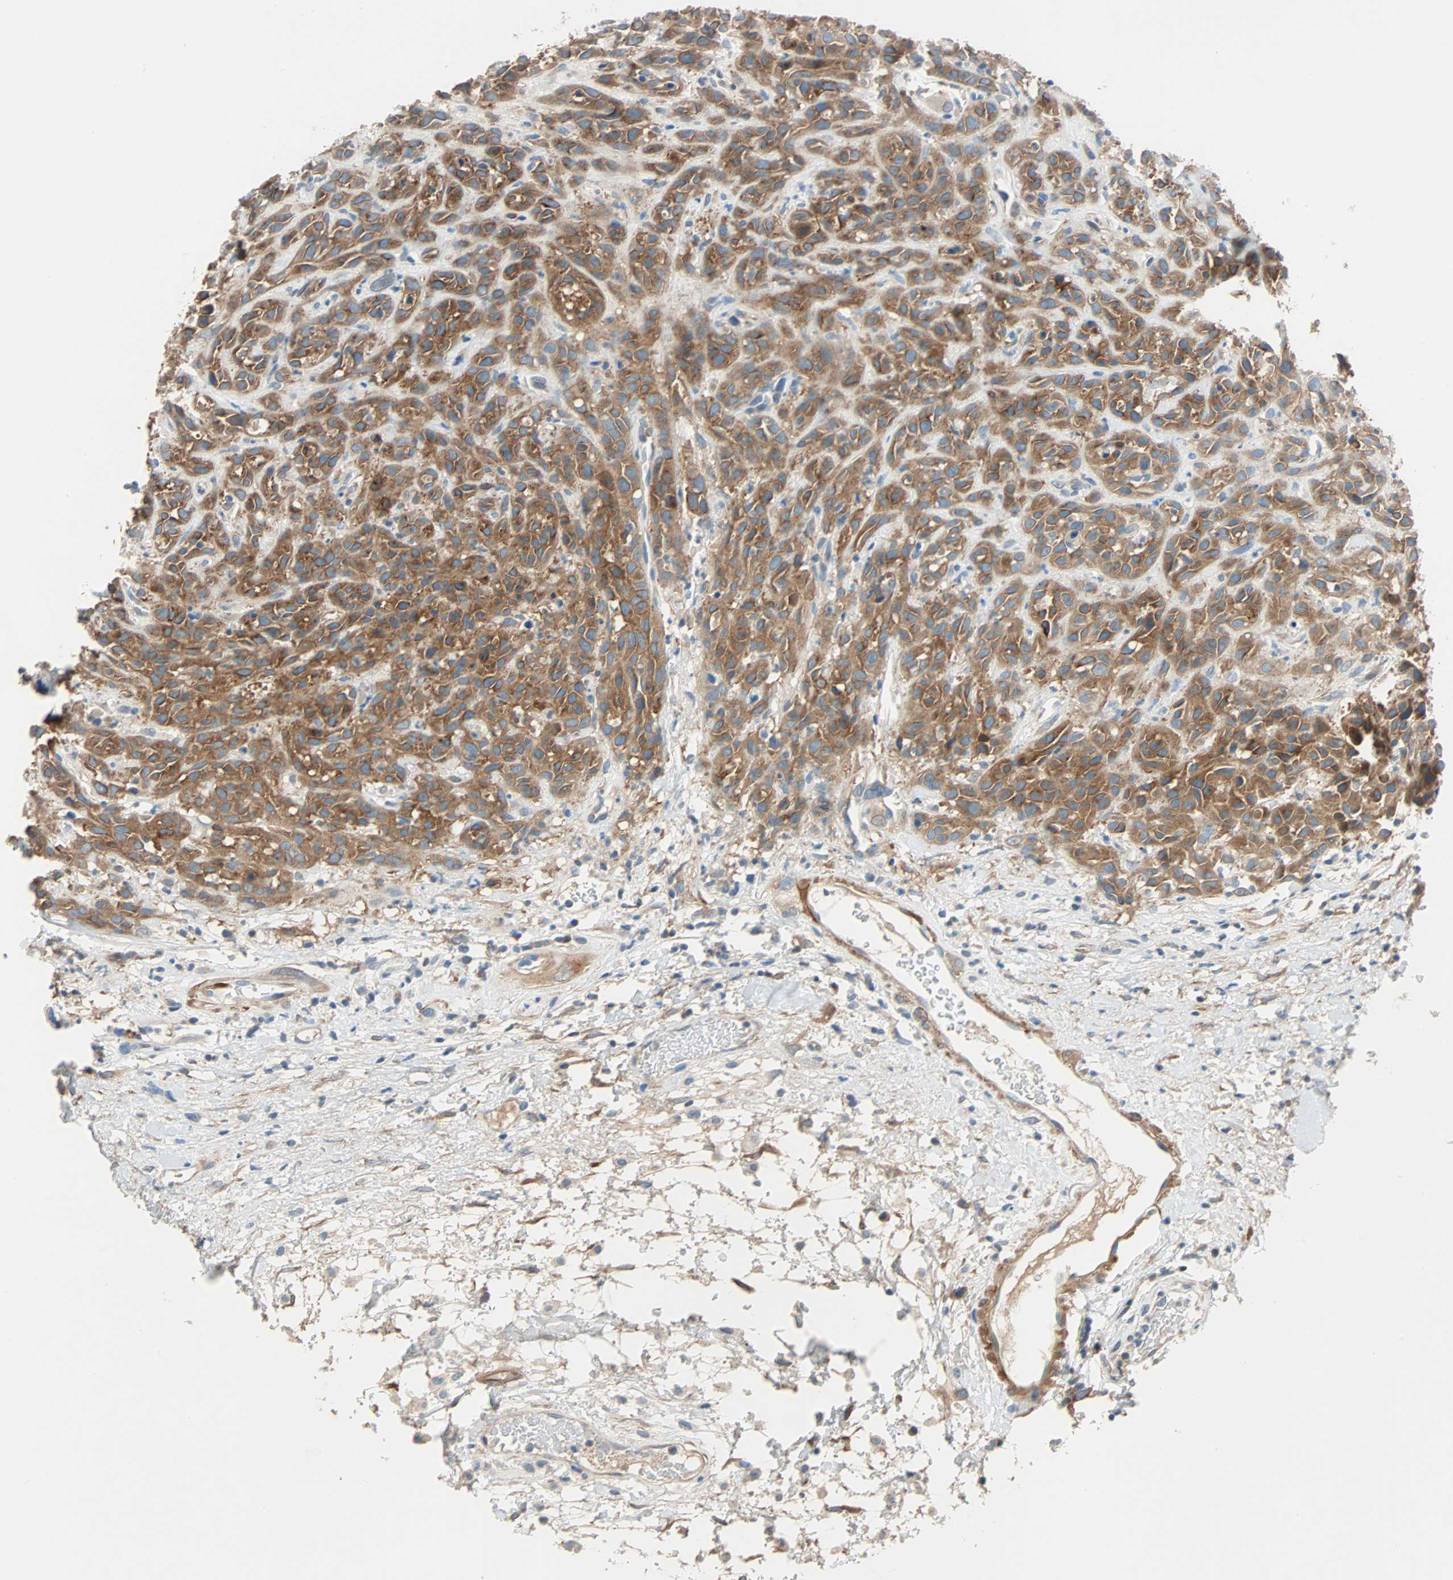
{"staining": {"intensity": "strong", "quantity": ">75%", "location": "cytoplasmic/membranous"}, "tissue": "head and neck cancer", "cell_type": "Tumor cells", "image_type": "cancer", "snomed": [{"axis": "morphology", "description": "Normal tissue, NOS"}, {"axis": "morphology", "description": "Squamous cell carcinoma, NOS"}, {"axis": "topography", "description": "Cartilage tissue"}, {"axis": "topography", "description": "Head-Neck"}], "caption": "Human head and neck squamous cell carcinoma stained for a protein (brown) demonstrates strong cytoplasmic/membranous positive positivity in about >75% of tumor cells.", "gene": "TNFRSF12A", "patient": {"sex": "male", "age": 62}}